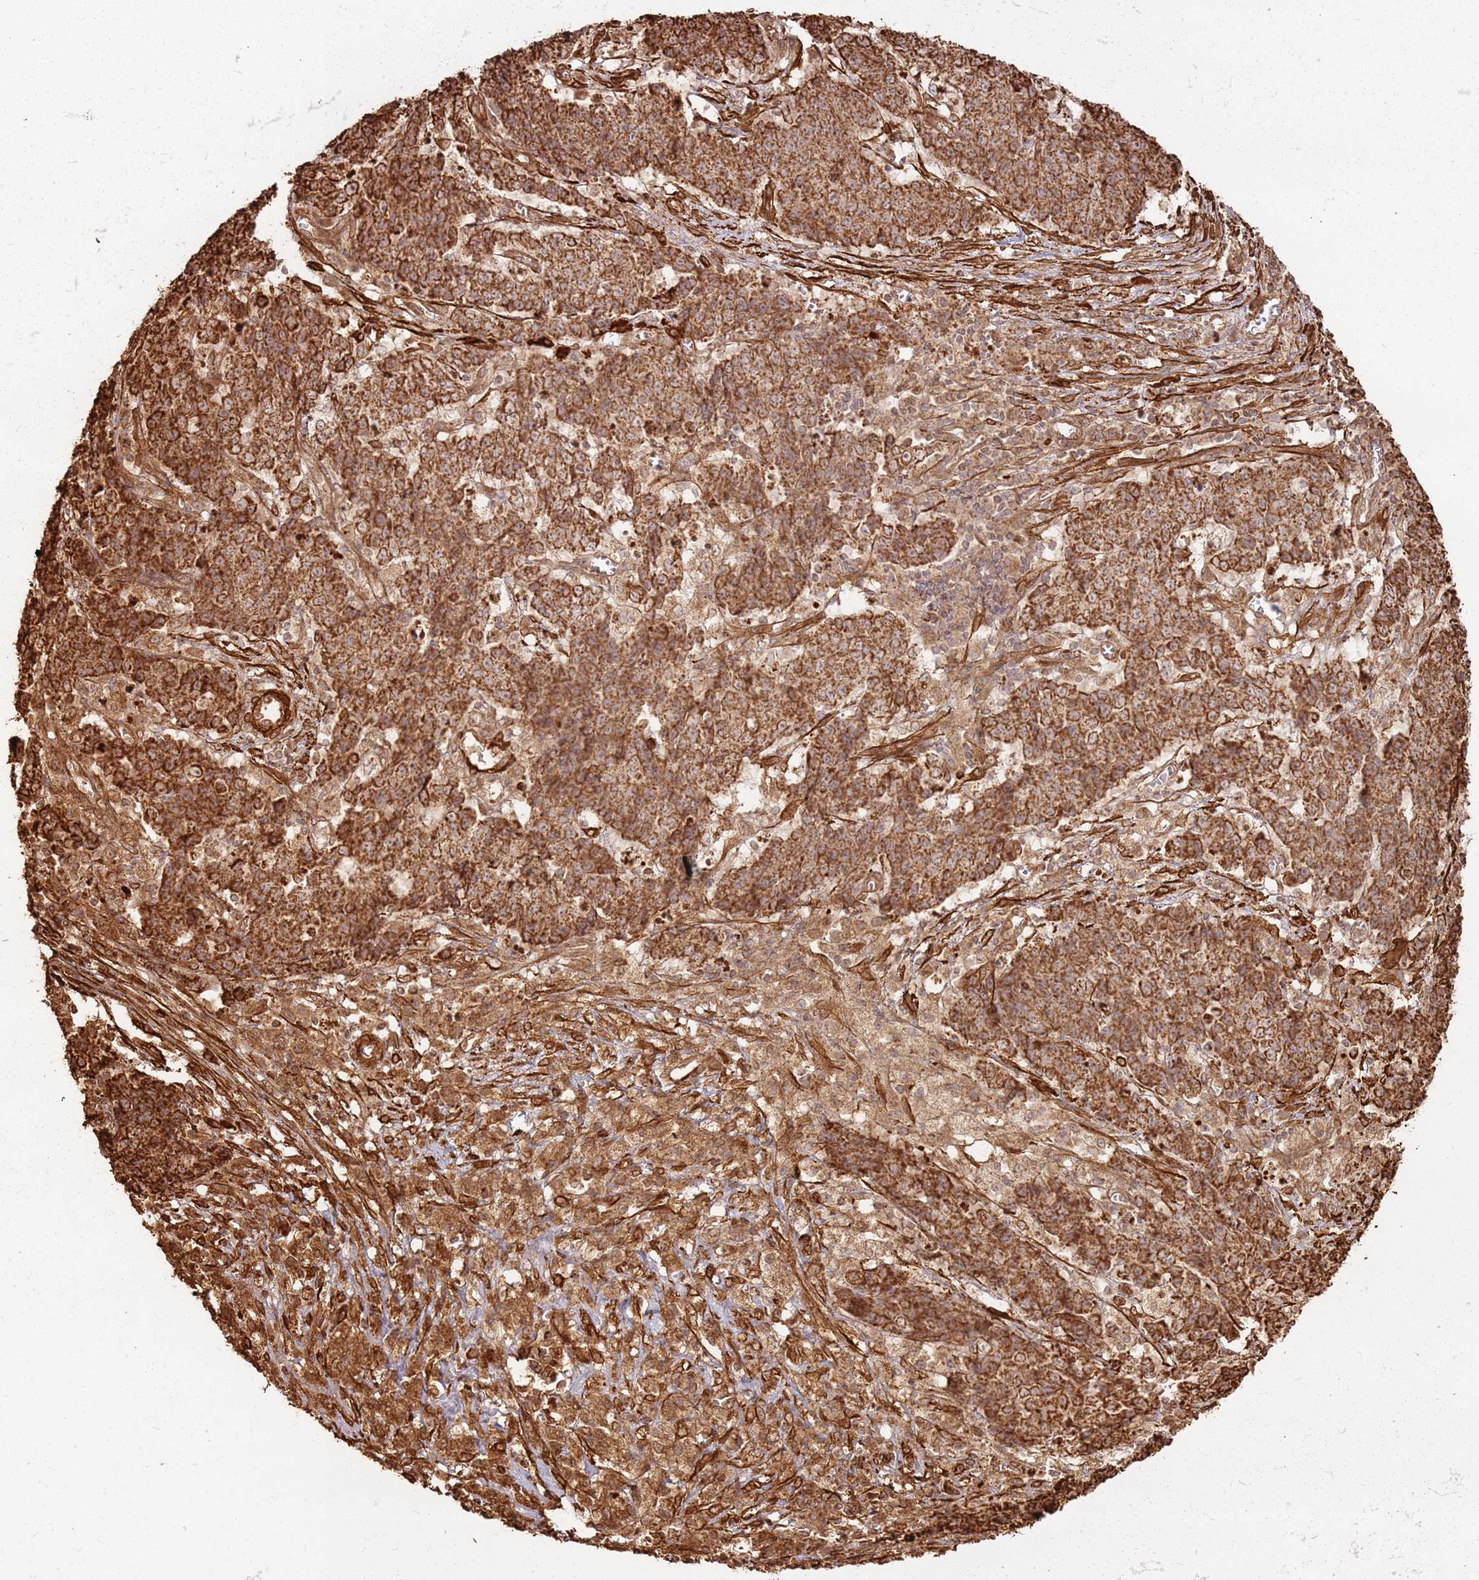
{"staining": {"intensity": "strong", "quantity": ">75%", "location": "cytoplasmic/membranous"}, "tissue": "ovarian cancer", "cell_type": "Tumor cells", "image_type": "cancer", "snomed": [{"axis": "morphology", "description": "Carcinoma, endometroid"}, {"axis": "topography", "description": "Ovary"}], "caption": "Human endometroid carcinoma (ovarian) stained with a protein marker displays strong staining in tumor cells.", "gene": "DDX59", "patient": {"sex": "female", "age": 42}}